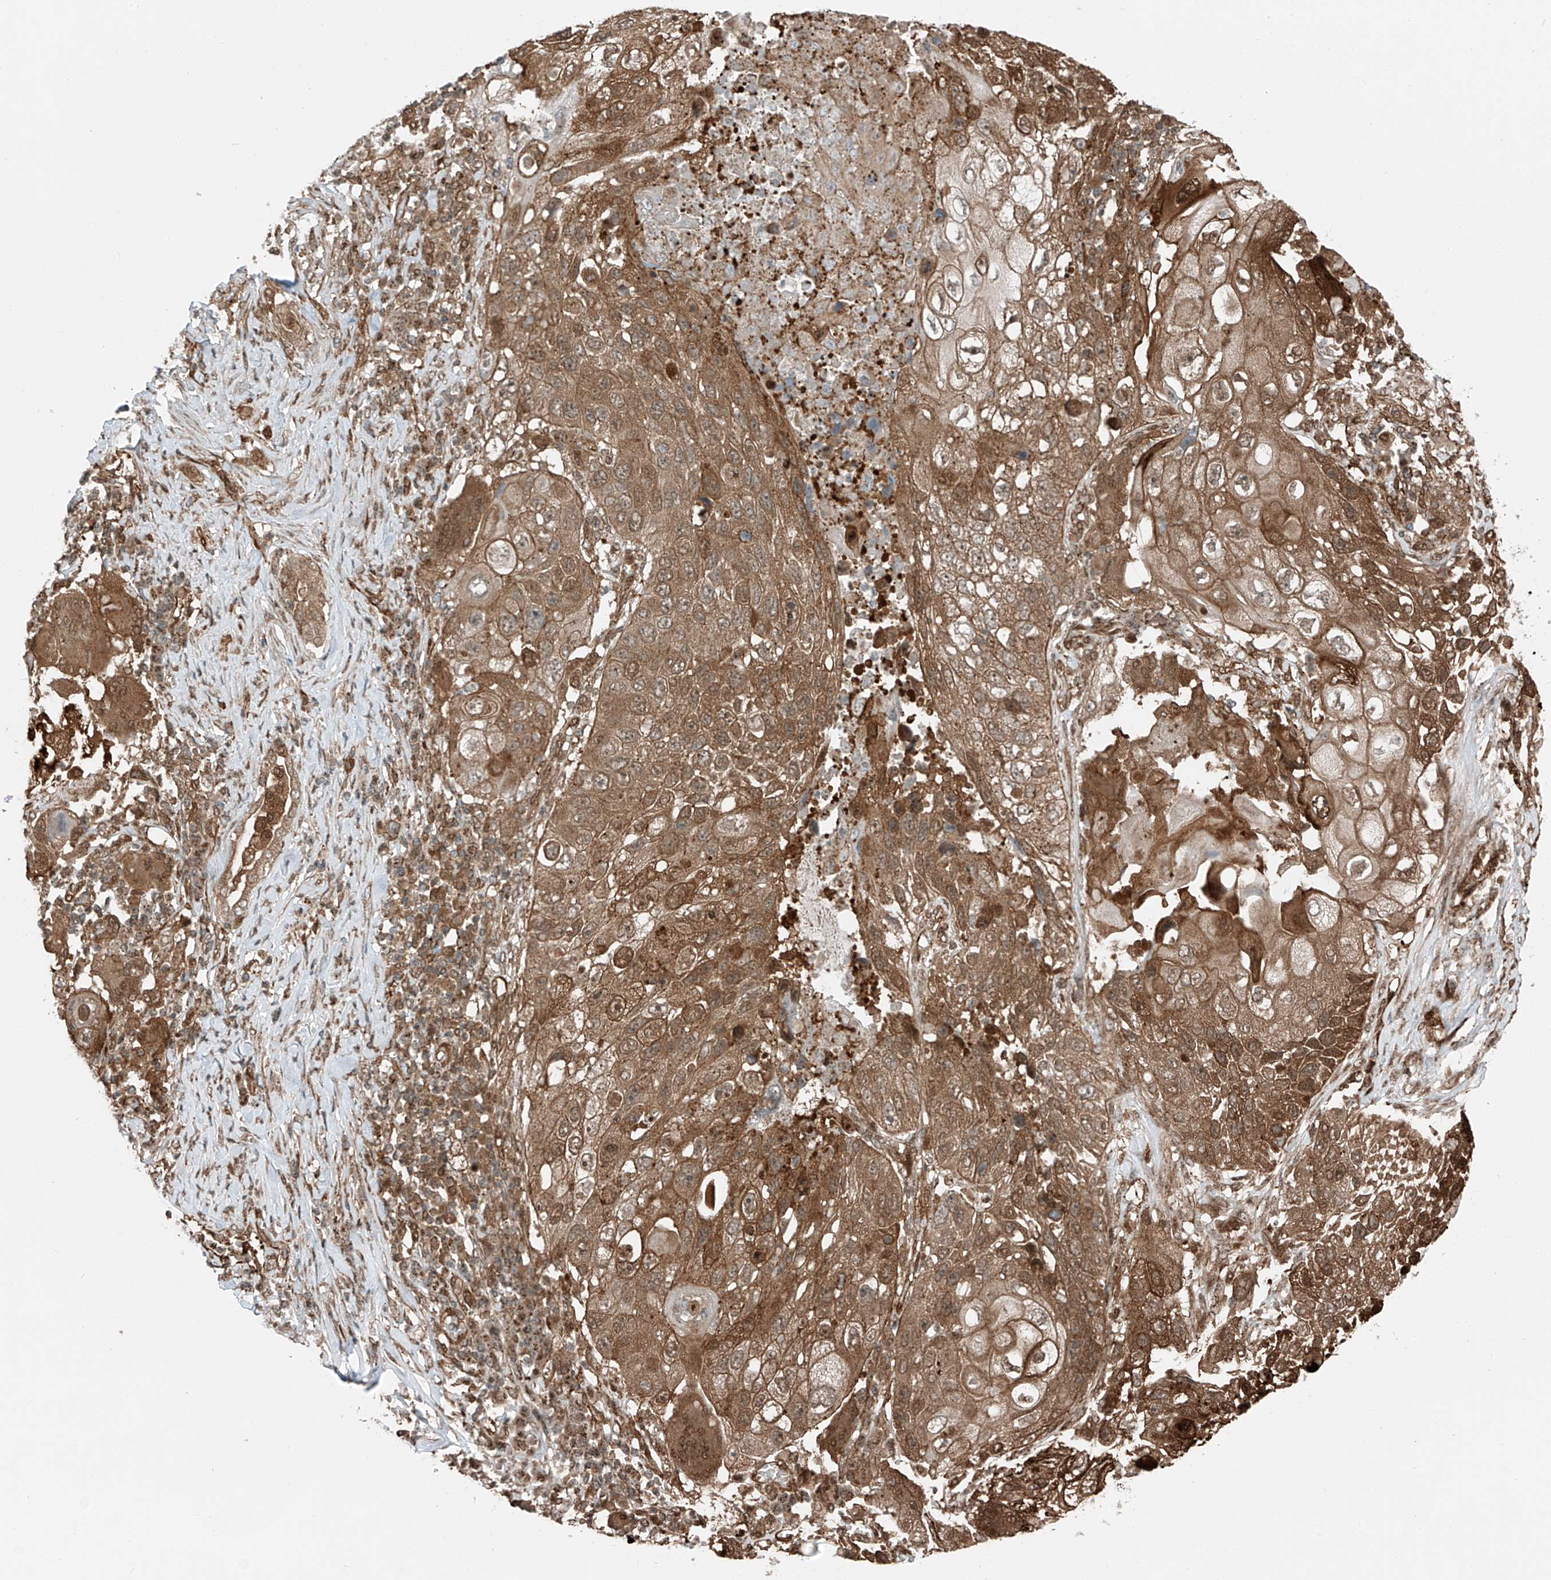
{"staining": {"intensity": "strong", "quantity": ">75%", "location": "cytoplasmic/membranous,nuclear"}, "tissue": "lung cancer", "cell_type": "Tumor cells", "image_type": "cancer", "snomed": [{"axis": "morphology", "description": "Squamous cell carcinoma, NOS"}, {"axis": "topography", "description": "Lung"}], "caption": "This is a photomicrograph of immunohistochemistry staining of lung cancer, which shows strong staining in the cytoplasmic/membranous and nuclear of tumor cells.", "gene": "USP48", "patient": {"sex": "male", "age": 61}}